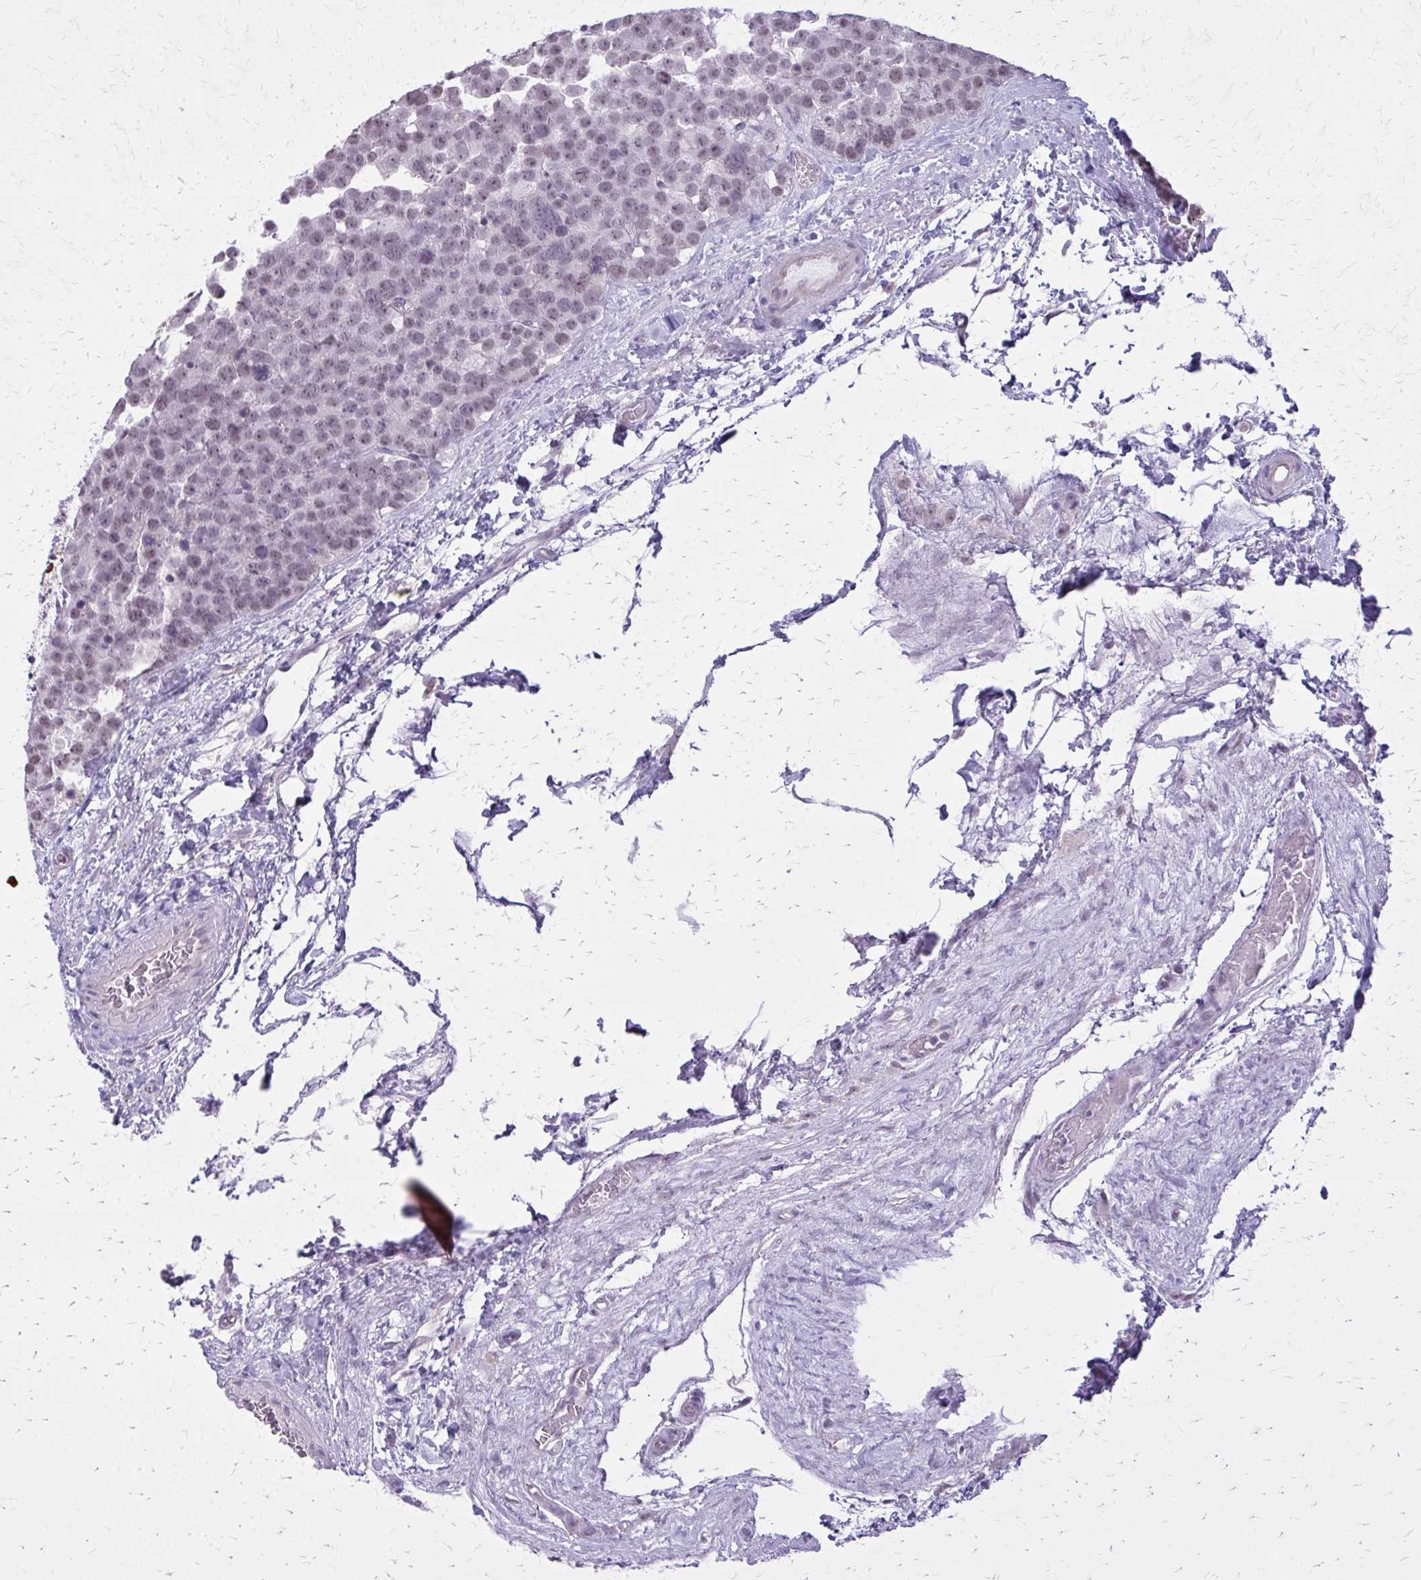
{"staining": {"intensity": "negative", "quantity": "none", "location": "none"}, "tissue": "testis cancer", "cell_type": "Tumor cells", "image_type": "cancer", "snomed": [{"axis": "morphology", "description": "Seminoma, NOS"}, {"axis": "topography", "description": "Testis"}], "caption": "High magnification brightfield microscopy of testis cancer (seminoma) stained with DAB (3,3'-diaminobenzidine) (brown) and counterstained with hematoxylin (blue): tumor cells show no significant positivity.", "gene": "PLCB1", "patient": {"sex": "male", "age": 71}}